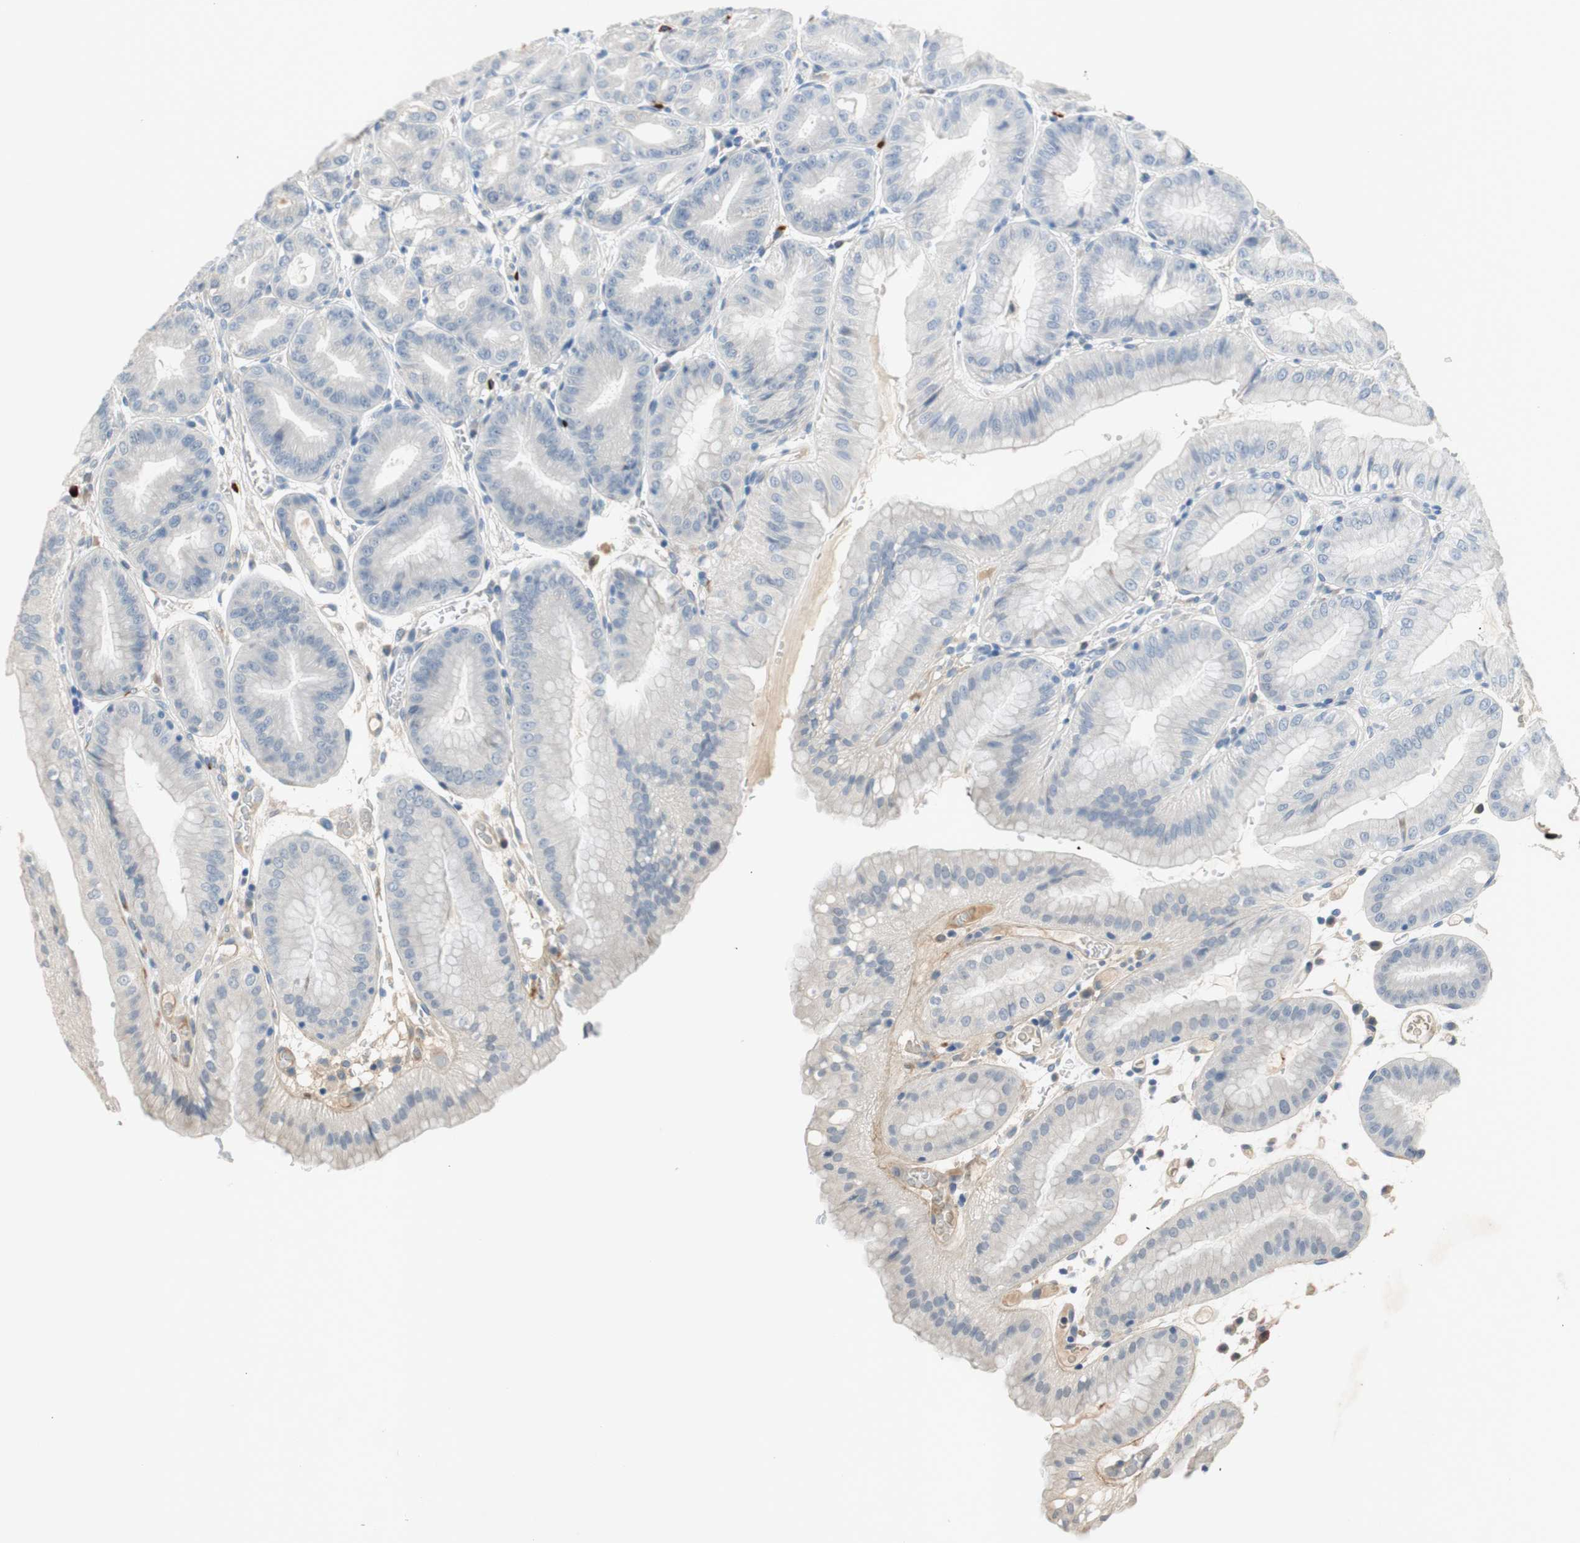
{"staining": {"intensity": "negative", "quantity": "none", "location": "none"}, "tissue": "stomach", "cell_type": "Glandular cells", "image_type": "normal", "snomed": [{"axis": "morphology", "description": "Normal tissue, NOS"}, {"axis": "topography", "description": "Stomach, lower"}], "caption": "This is an immunohistochemistry micrograph of unremarkable human stomach. There is no expression in glandular cells.", "gene": "COL12A1", "patient": {"sex": "male", "age": 71}}